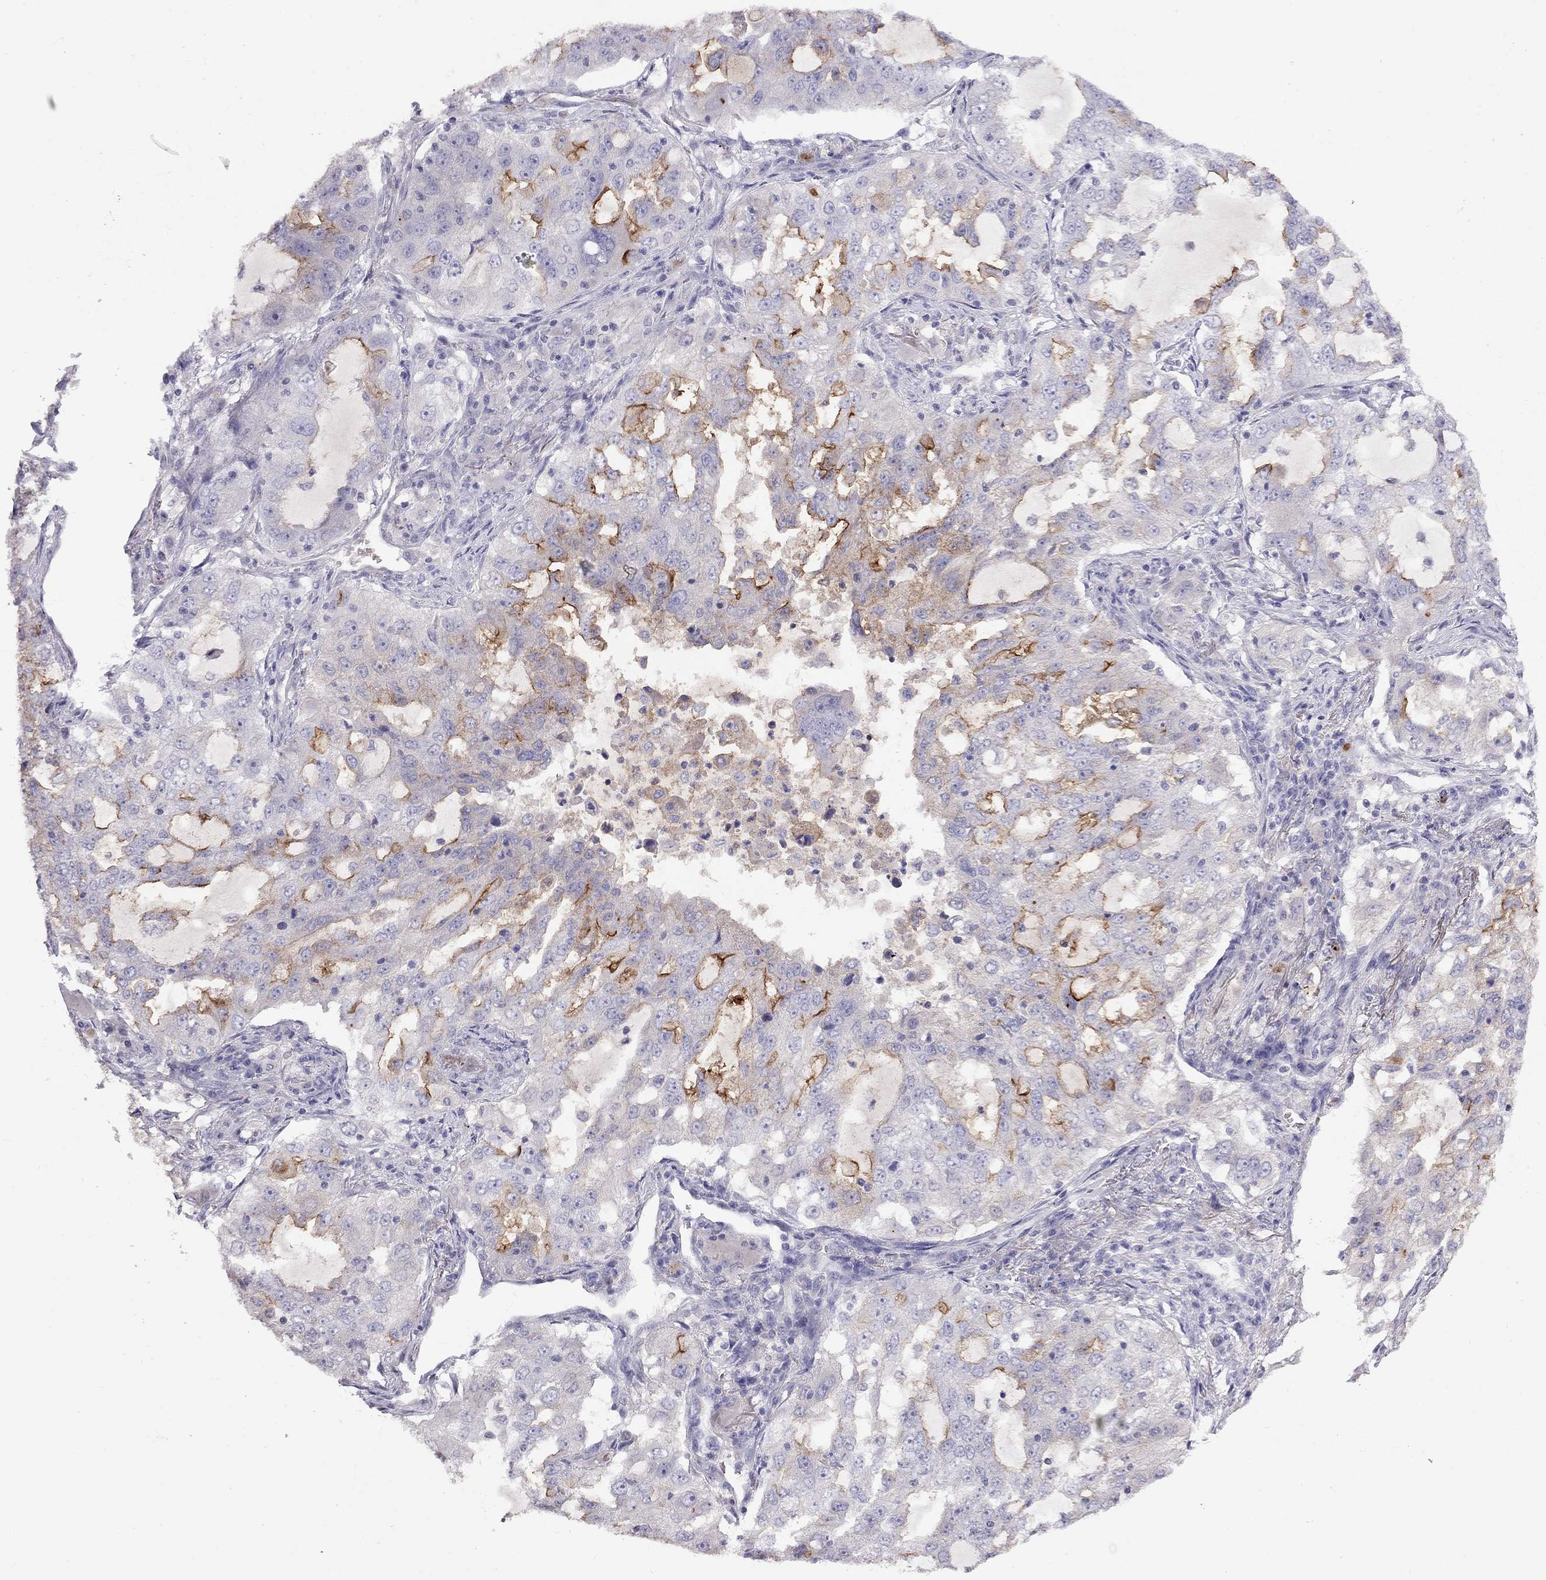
{"staining": {"intensity": "strong", "quantity": "25%-75%", "location": "cytoplasmic/membranous"}, "tissue": "lung cancer", "cell_type": "Tumor cells", "image_type": "cancer", "snomed": [{"axis": "morphology", "description": "Adenocarcinoma, NOS"}, {"axis": "topography", "description": "Lung"}], "caption": "A brown stain shows strong cytoplasmic/membranous expression of a protein in human adenocarcinoma (lung) tumor cells.", "gene": "MUC16", "patient": {"sex": "female", "age": 61}}